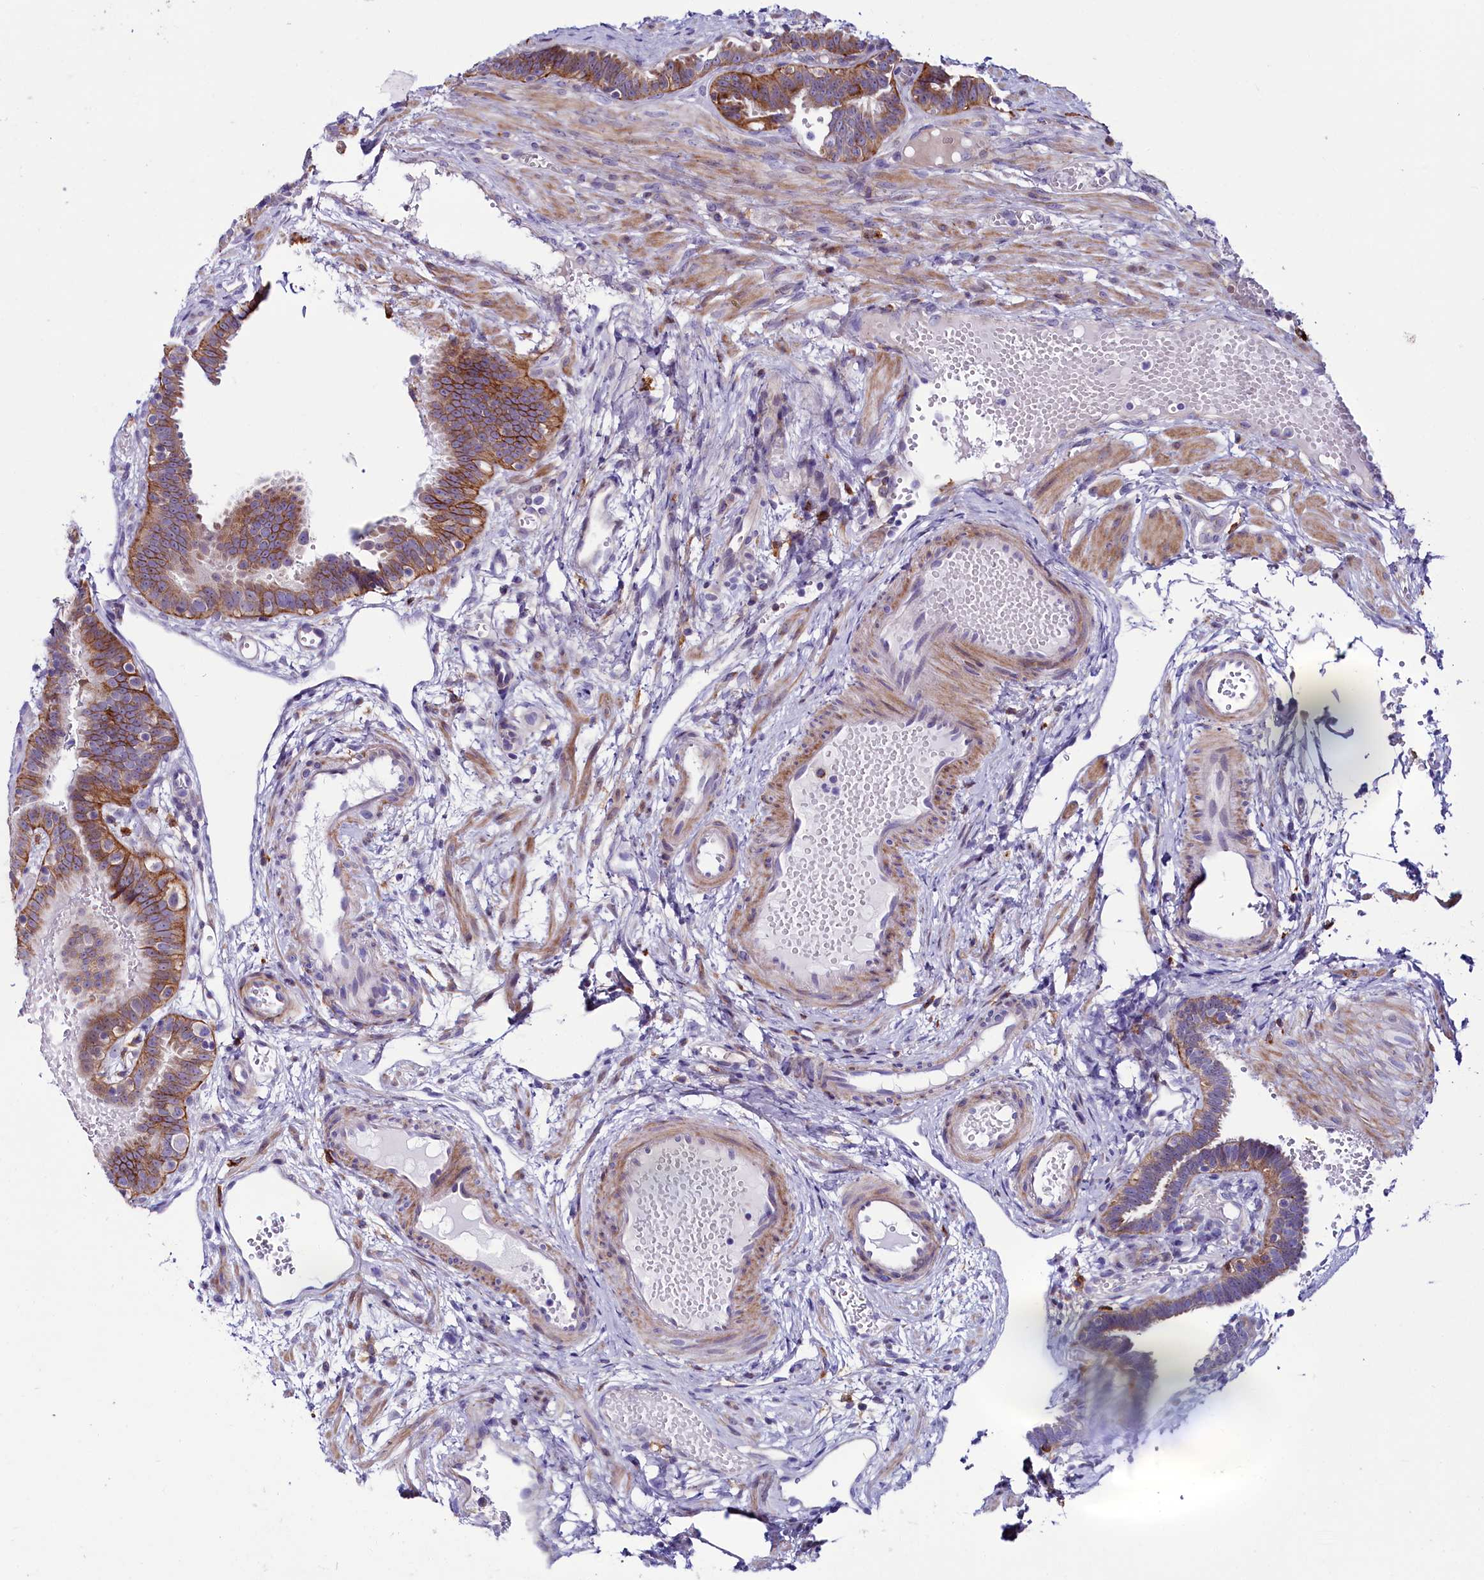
{"staining": {"intensity": "strong", "quantity": "25%-75%", "location": "cytoplasmic/membranous"}, "tissue": "fallopian tube", "cell_type": "Glandular cells", "image_type": "normal", "snomed": [{"axis": "morphology", "description": "Normal tissue, NOS"}, {"axis": "topography", "description": "Fallopian tube"}], "caption": "Brown immunohistochemical staining in normal fallopian tube displays strong cytoplasmic/membranous expression in about 25%-75% of glandular cells.", "gene": "IL20RA", "patient": {"sex": "female", "age": 37}}